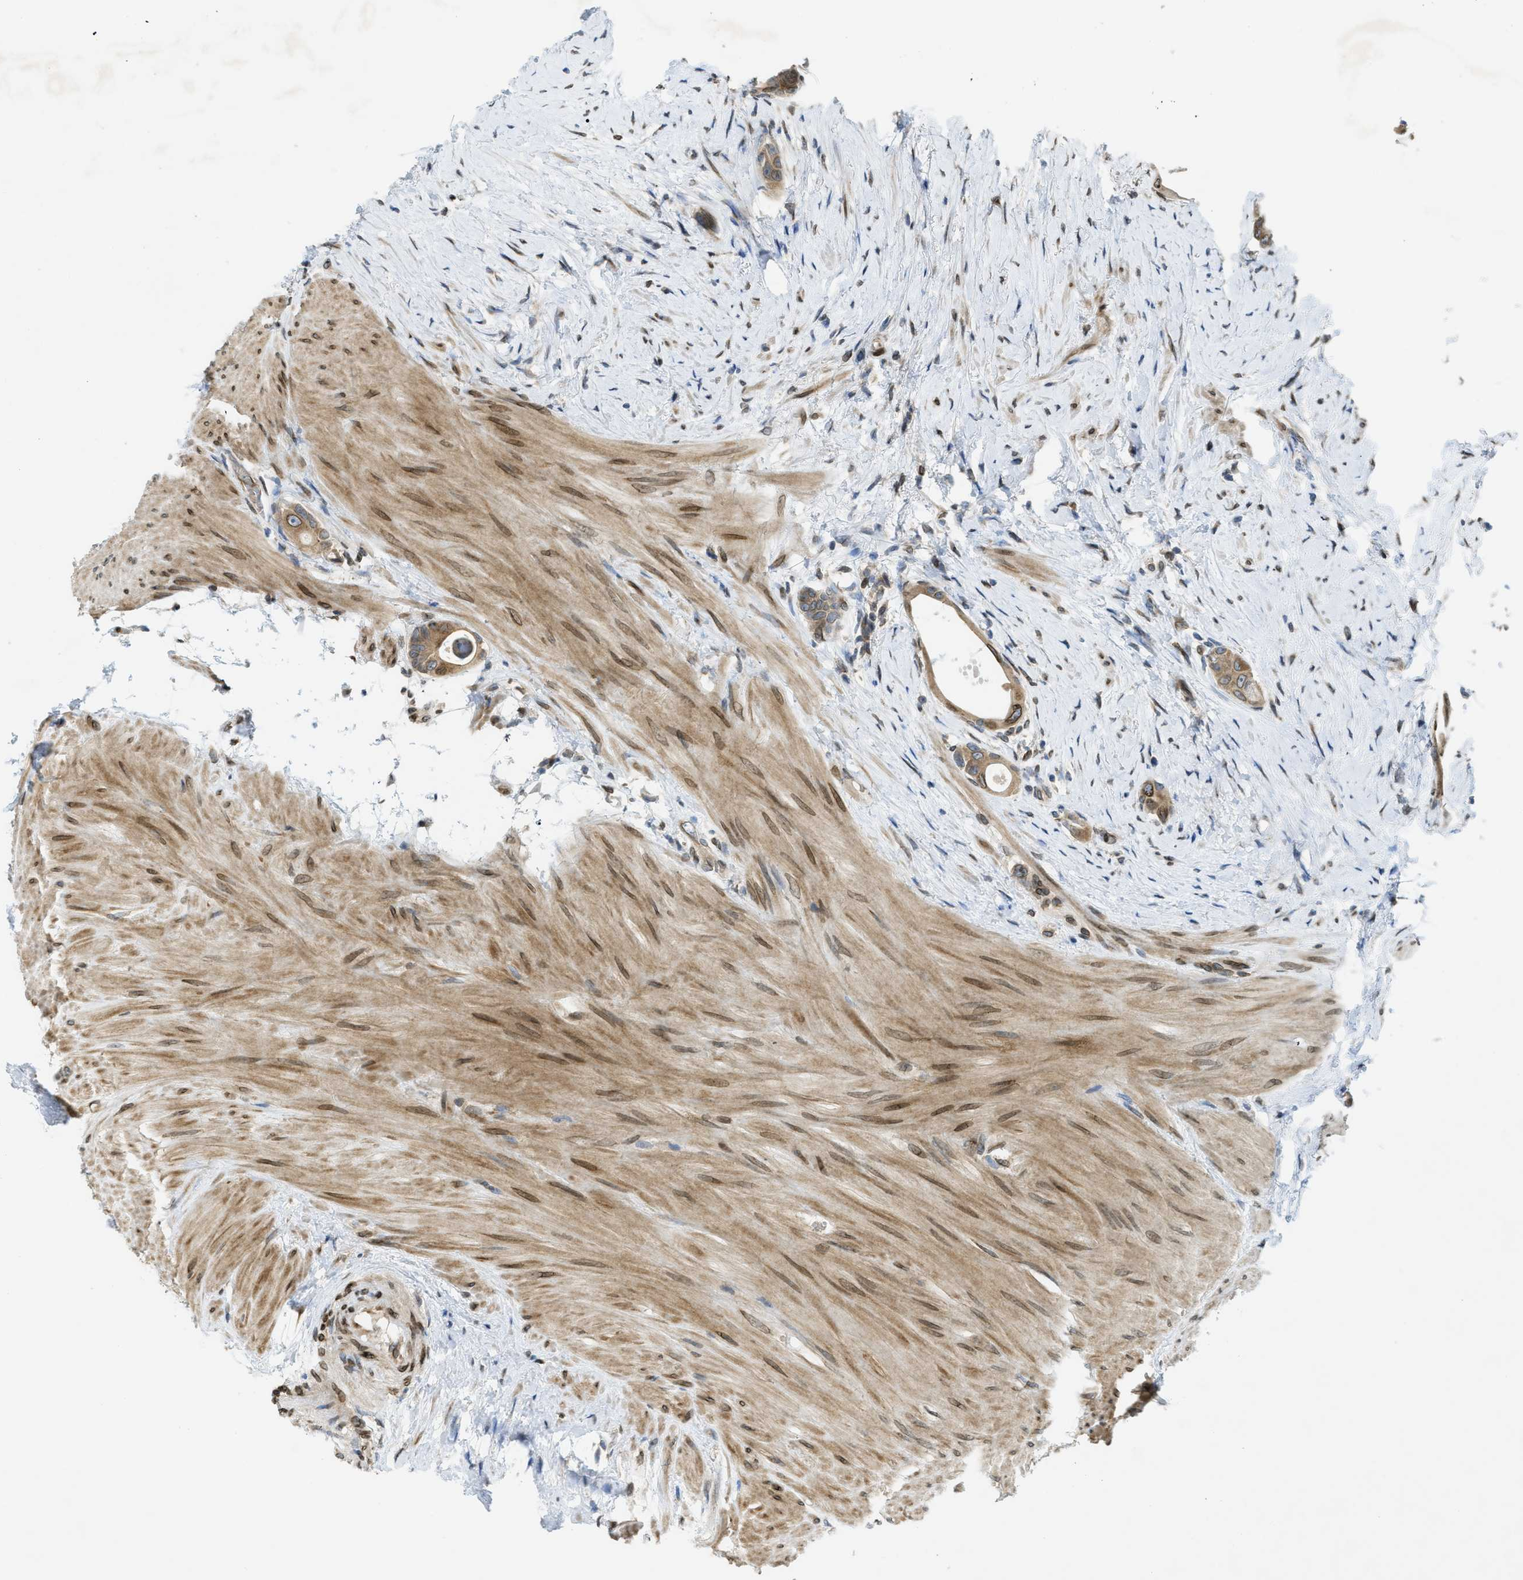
{"staining": {"intensity": "moderate", "quantity": ">75%", "location": "cytoplasmic/membranous"}, "tissue": "colorectal cancer", "cell_type": "Tumor cells", "image_type": "cancer", "snomed": [{"axis": "morphology", "description": "Adenocarcinoma, NOS"}, {"axis": "topography", "description": "Rectum"}], "caption": "Colorectal cancer (adenocarcinoma) stained with DAB immunohistochemistry (IHC) shows medium levels of moderate cytoplasmic/membranous staining in about >75% of tumor cells.", "gene": "EIF2AK3", "patient": {"sex": "male", "age": 51}}